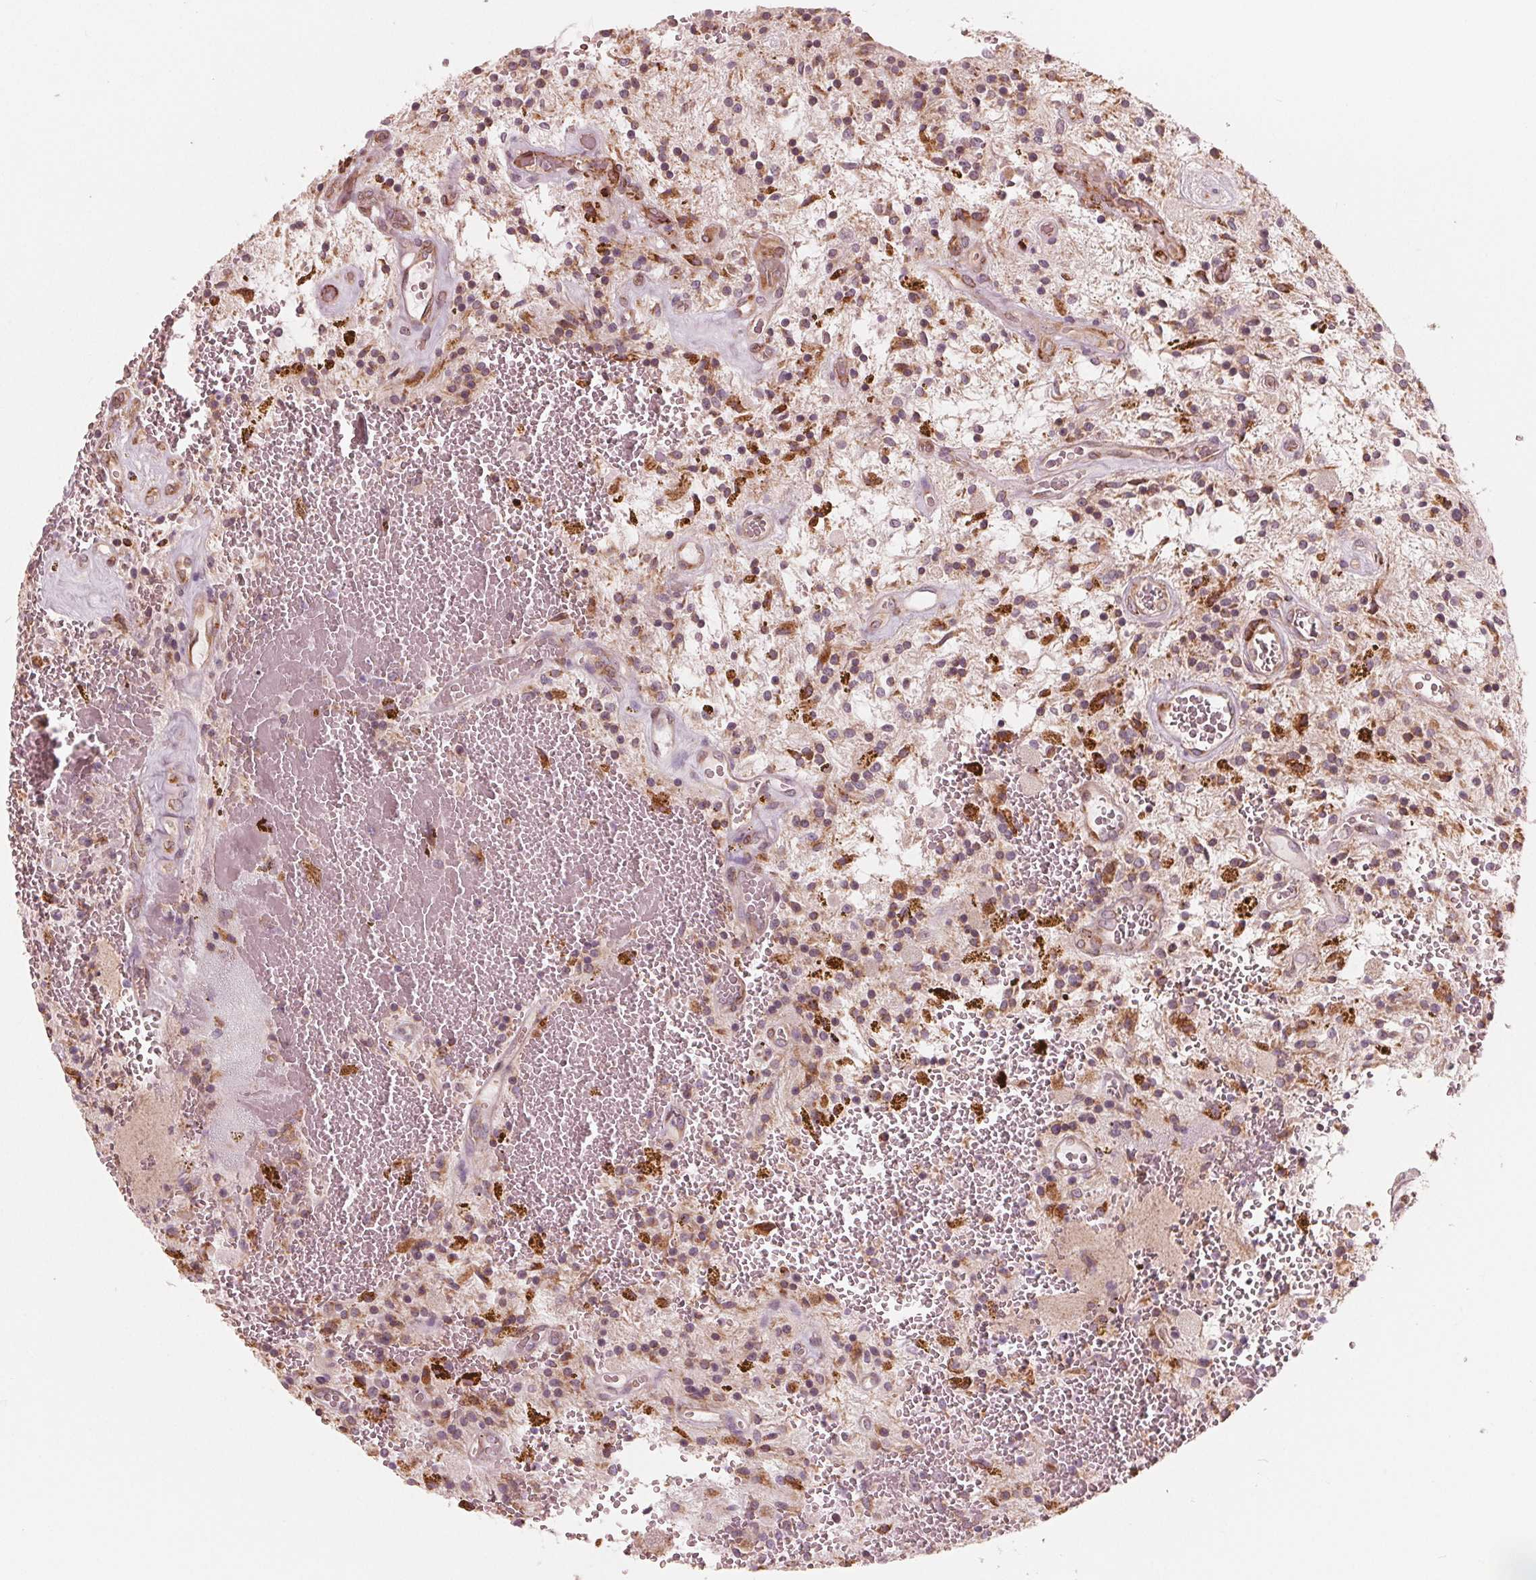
{"staining": {"intensity": "moderate", "quantity": ">75%", "location": "cytoplasmic/membranous"}, "tissue": "glioma", "cell_type": "Tumor cells", "image_type": "cancer", "snomed": [{"axis": "morphology", "description": "Glioma, malignant, Low grade"}, {"axis": "topography", "description": "Cerebellum"}], "caption": "Glioma stained with a brown dye exhibits moderate cytoplasmic/membranous positive positivity in approximately >75% of tumor cells.", "gene": "IKBIP", "patient": {"sex": "female", "age": 14}}